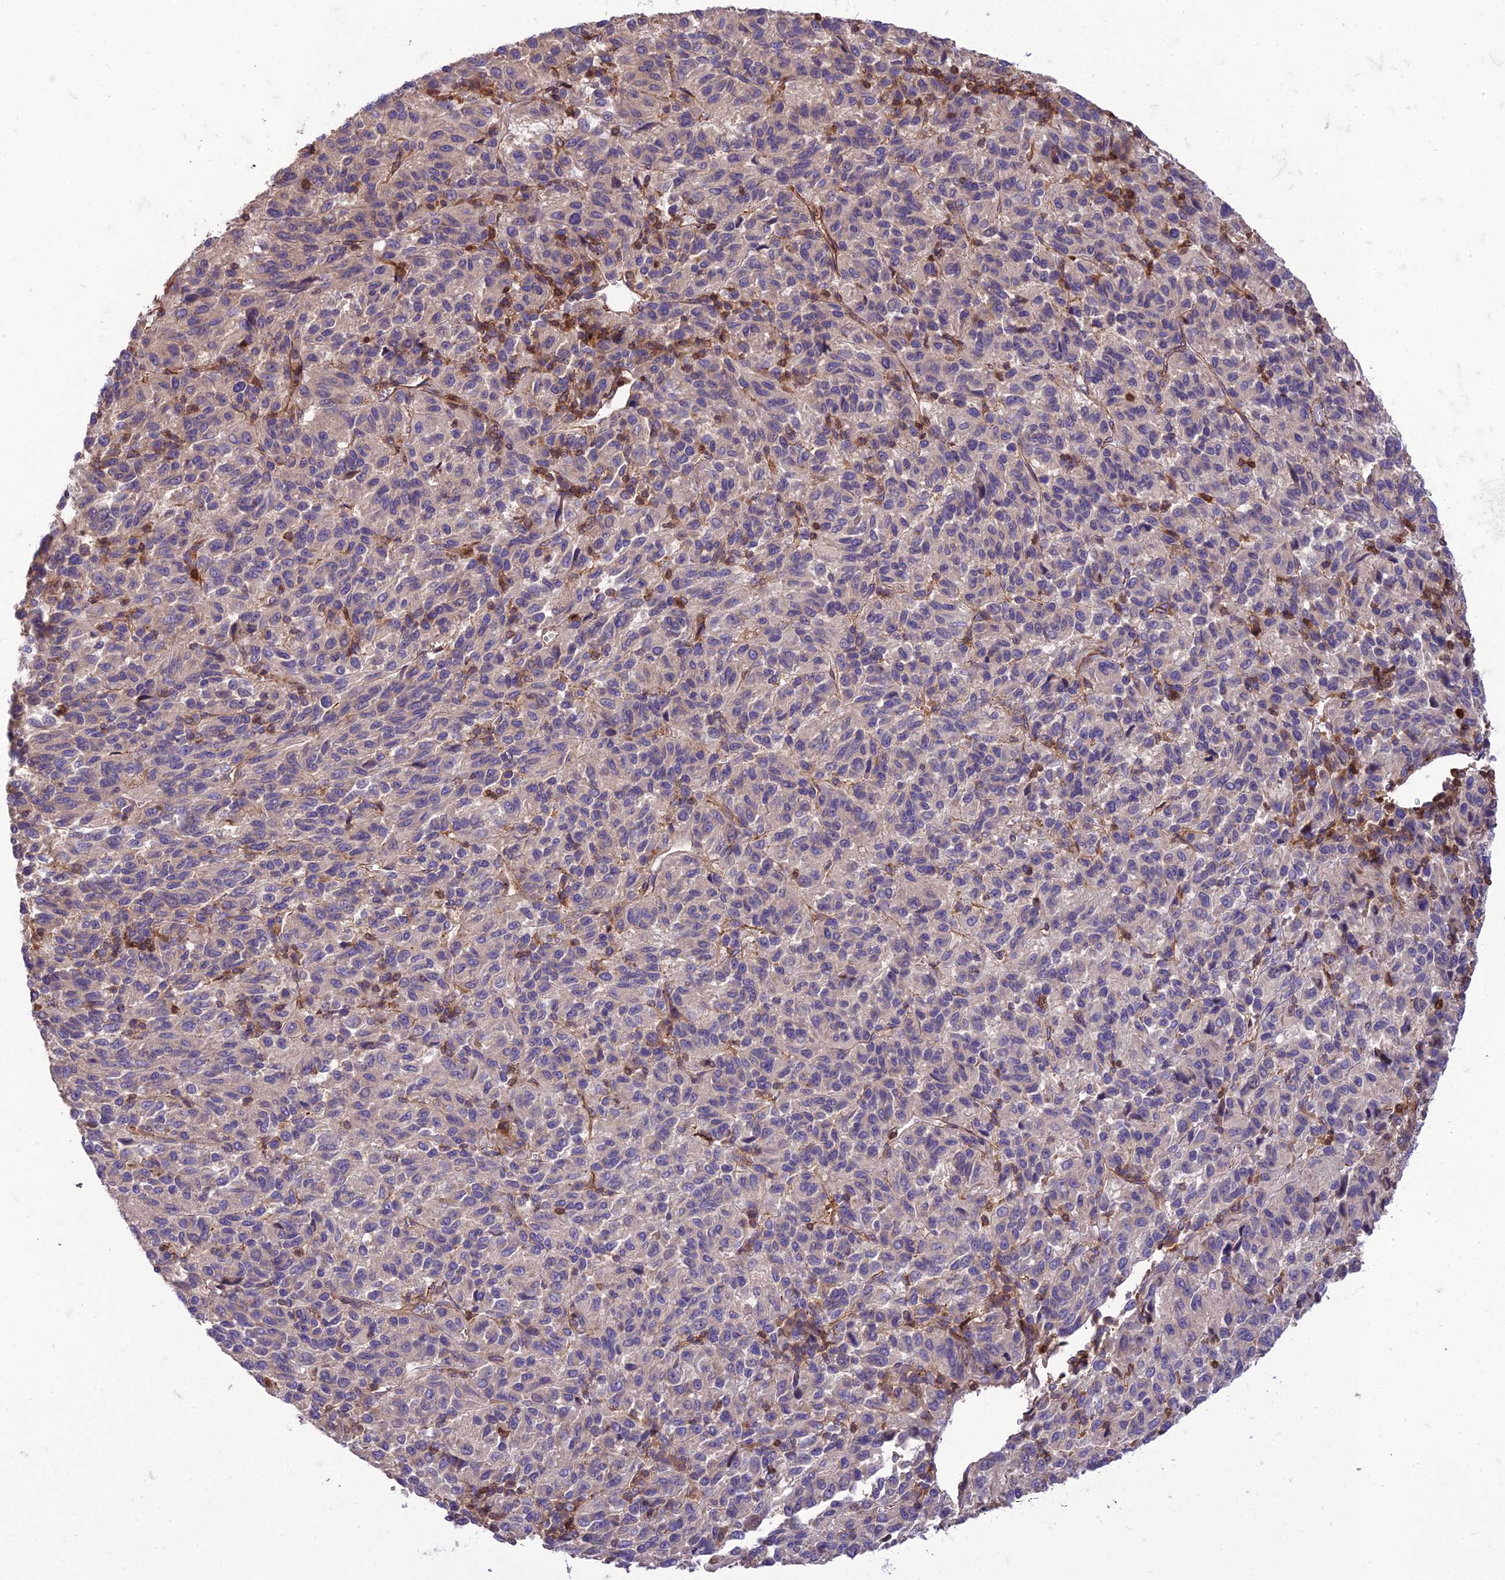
{"staining": {"intensity": "negative", "quantity": "none", "location": "none"}, "tissue": "melanoma", "cell_type": "Tumor cells", "image_type": "cancer", "snomed": [{"axis": "morphology", "description": "Malignant melanoma, Metastatic site"}, {"axis": "topography", "description": "Lung"}], "caption": "There is no significant positivity in tumor cells of melanoma. The staining is performed using DAB (3,3'-diaminobenzidine) brown chromogen with nuclei counter-stained in using hematoxylin.", "gene": "HPSE2", "patient": {"sex": "male", "age": 64}}